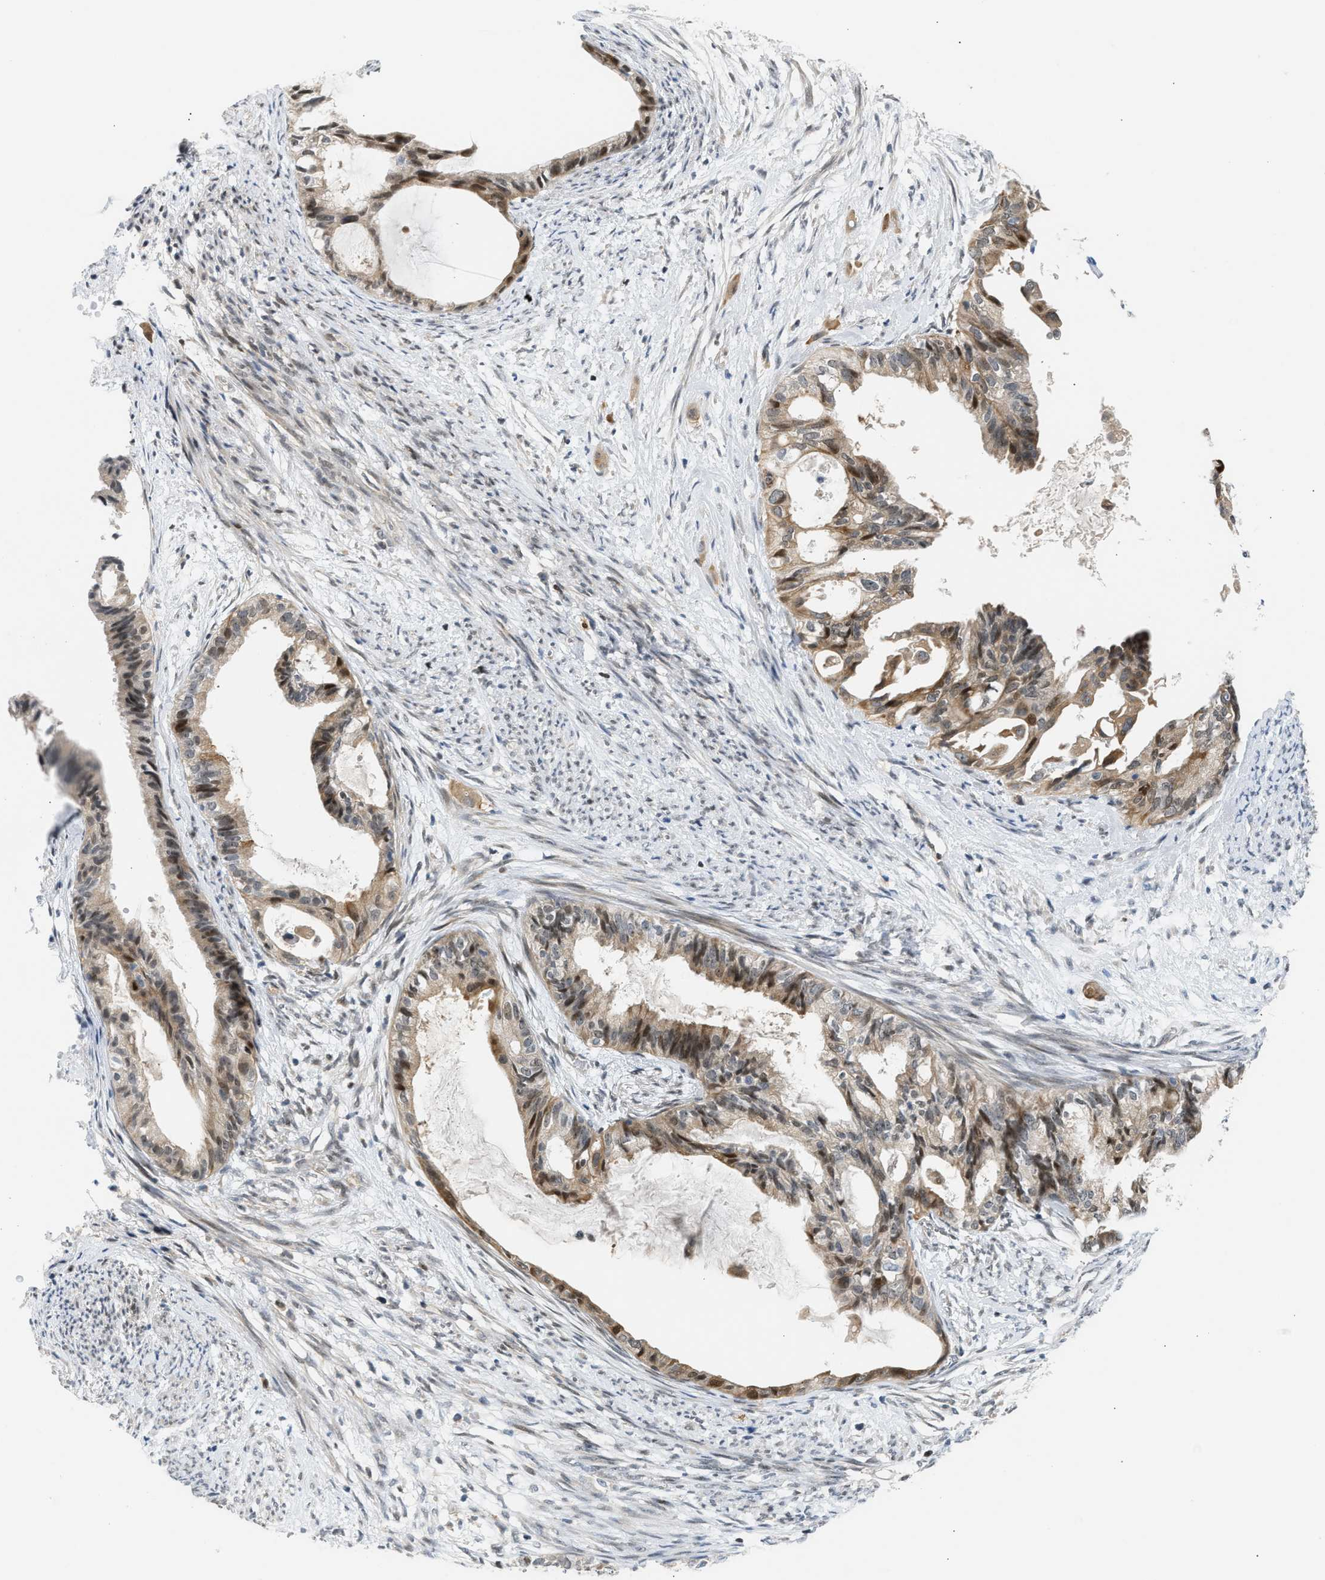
{"staining": {"intensity": "weak", "quantity": "25%-75%", "location": "cytoplasmic/membranous,nuclear"}, "tissue": "cervical cancer", "cell_type": "Tumor cells", "image_type": "cancer", "snomed": [{"axis": "morphology", "description": "Normal tissue, NOS"}, {"axis": "morphology", "description": "Adenocarcinoma, NOS"}, {"axis": "topography", "description": "Cervix"}, {"axis": "topography", "description": "Endometrium"}], "caption": "Cervical cancer (adenocarcinoma) was stained to show a protein in brown. There is low levels of weak cytoplasmic/membranous and nuclear positivity in about 25%-75% of tumor cells.", "gene": "NPS", "patient": {"sex": "female", "age": 86}}